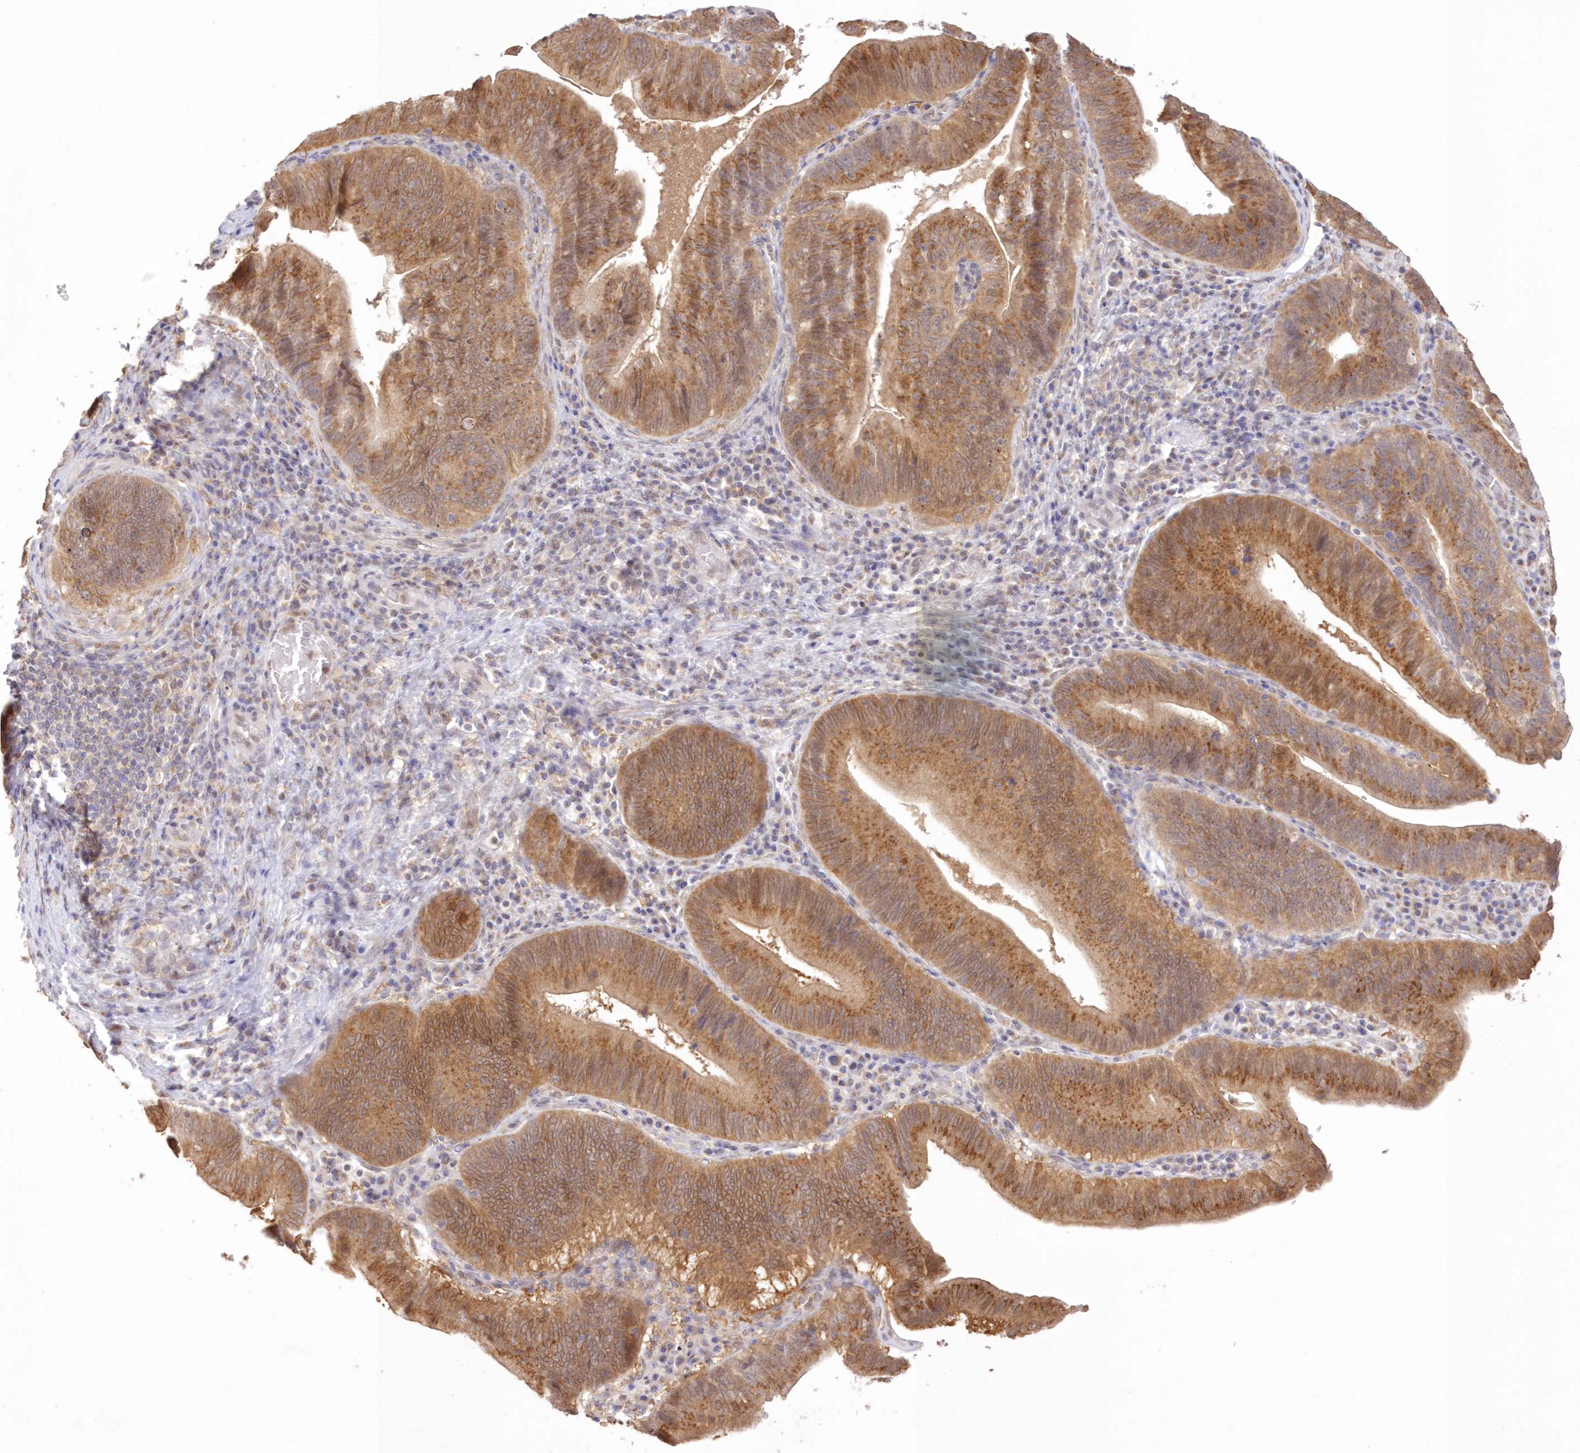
{"staining": {"intensity": "moderate", "quantity": ">75%", "location": "cytoplasmic/membranous,nuclear"}, "tissue": "pancreatic cancer", "cell_type": "Tumor cells", "image_type": "cancer", "snomed": [{"axis": "morphology", "description": "Adenocarcinoma, NOS"}, {"axis": "topography", "description": "Pancreas"}], "caption": "Protein staining by immunohistochemistry (IHC) shows moderate cytoplasmic/membranous and nuclear staining in approximately >75% of tumor cells in pancreatic cancer. (IHC, brightfield microscopy, high magnification).", "gene": "RNPEP", "patient": {"sex": "male", "age": 63}}